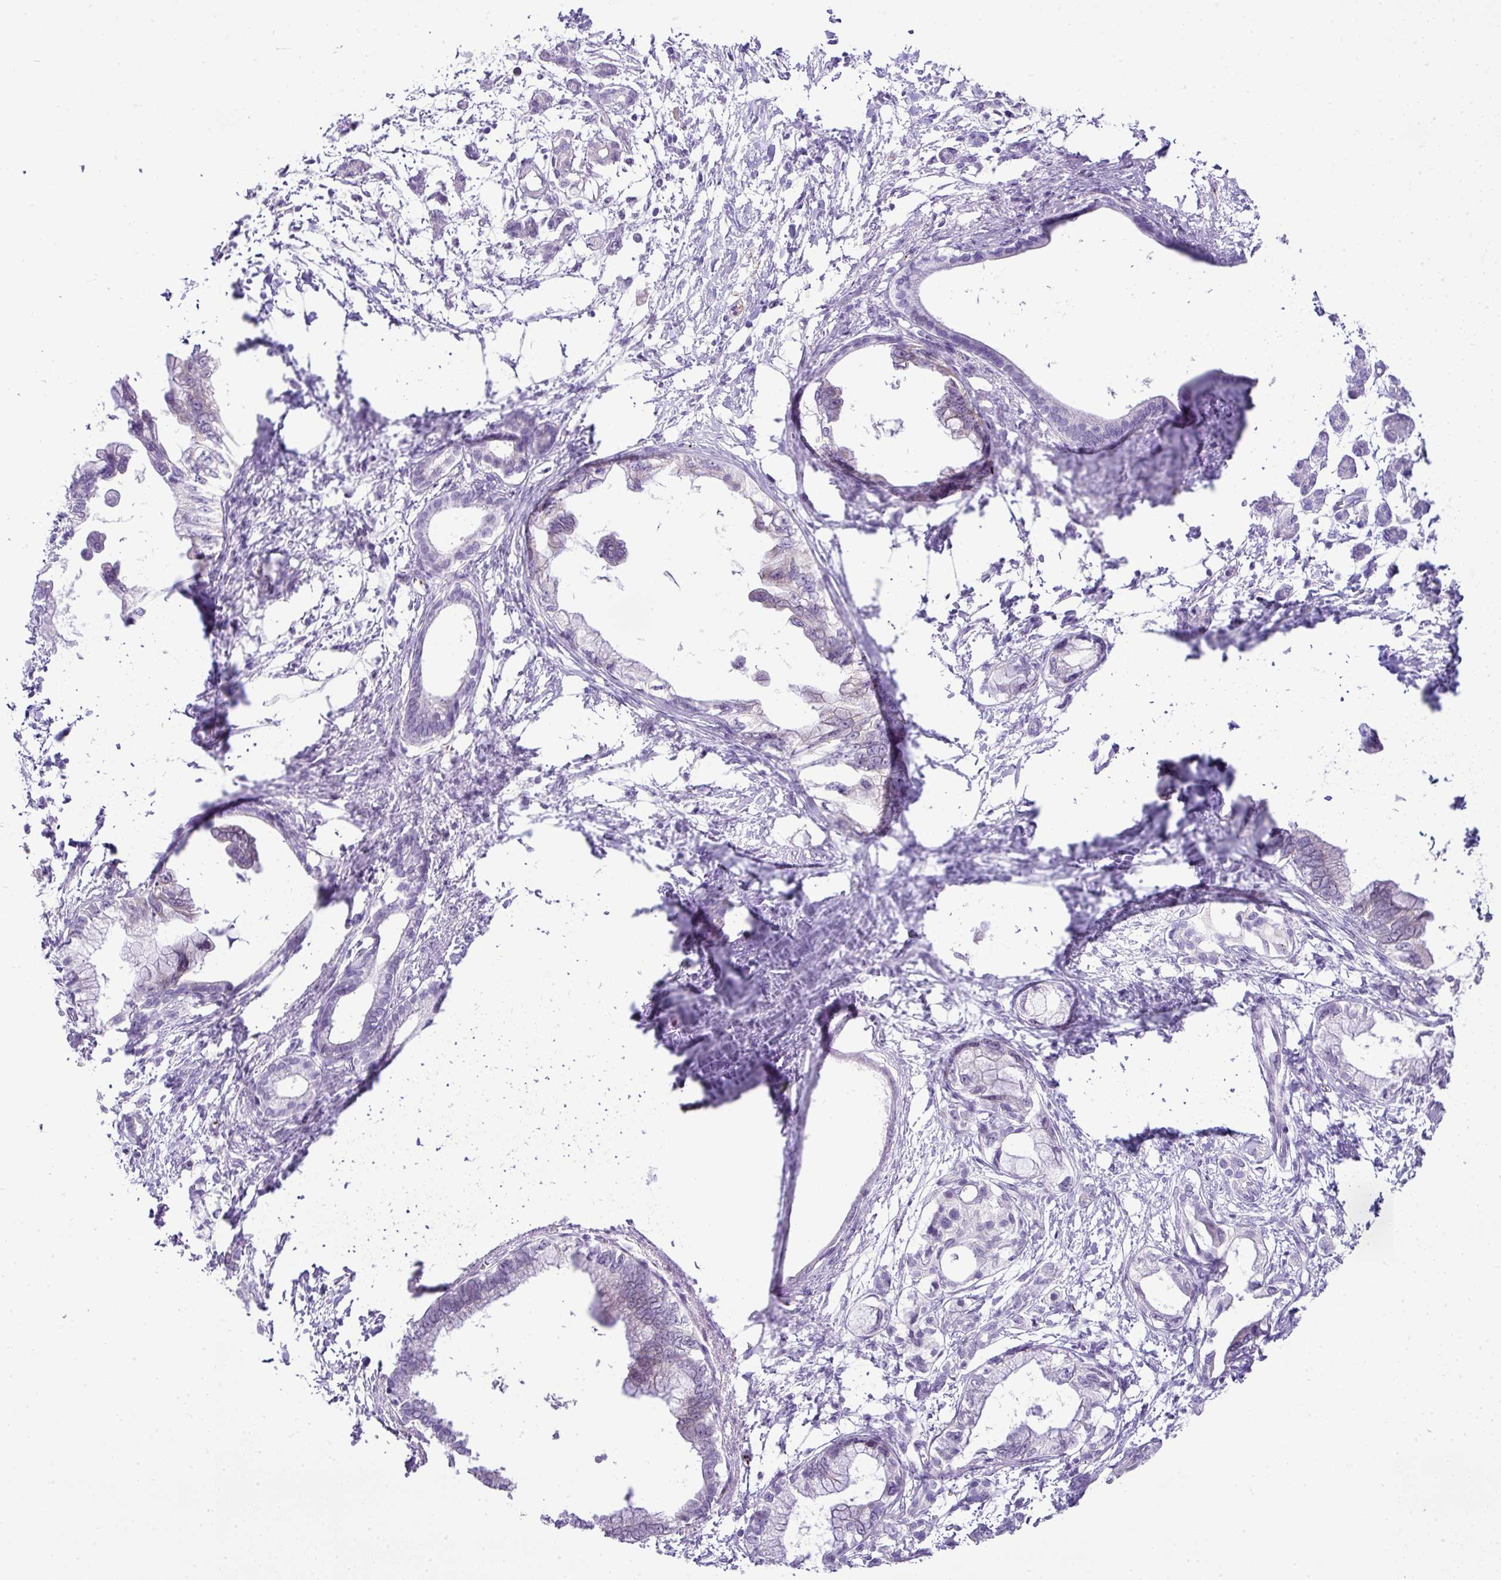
{"staining": {"intensity": "negative", "quantity": "none", "location": "none"}, "tissue": "pancreatic cancer", "cell_type": "Tumor cells", "image_type": "cancer", "snomed": [{"axis": "morphology", "description": "Adenocarcinoma, NOS"}, {"axis": "topography", "description": "Pancreas"}], "caption": "This is an immunohistochemistry image of pancreatic adenocarcinoma. There is no expression in tumor cells.", "gene": "CMTM5", "patient": {"sex": "male", "age": 61}}